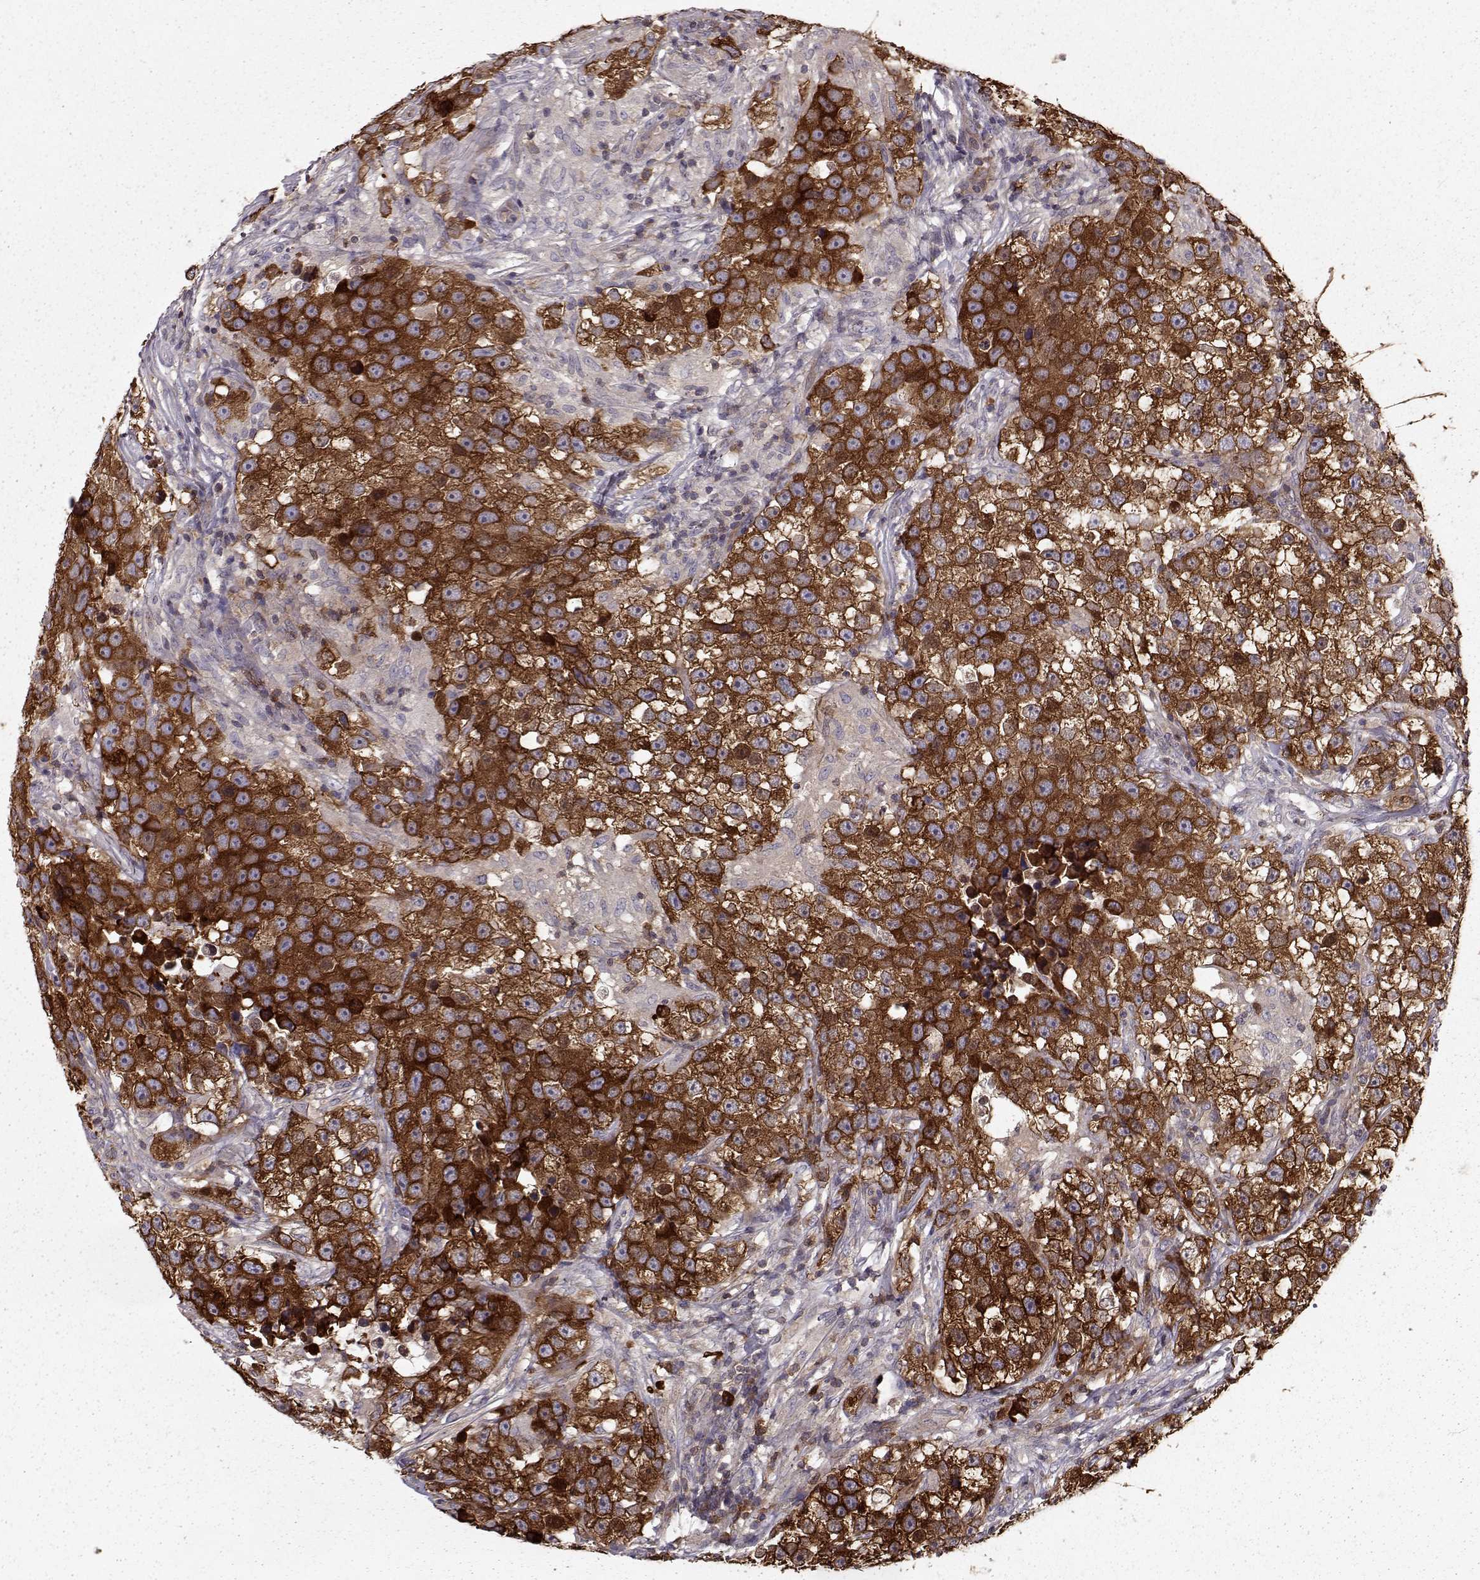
{"staining": {"intensity": "strong", "quantity": ">75%", "location": "cytoplasmic/membranous"}, "tissue": "testis cancer", "cell_type": "Tumor cells", "image_type": "cancer", "snomed": [{"axis": "morphology", "description": "Seminoma, NOS"}, {"axis": "topography", "description": "Testis"}], "caption": "Seminoma (testis) stained for a protein (brown) reveals strong cytoplasmic/membranous positive expression in approximately >75% of tumor cells.", "gene": "RANBP1", "patient": {"sex": "male", "age": 46}}